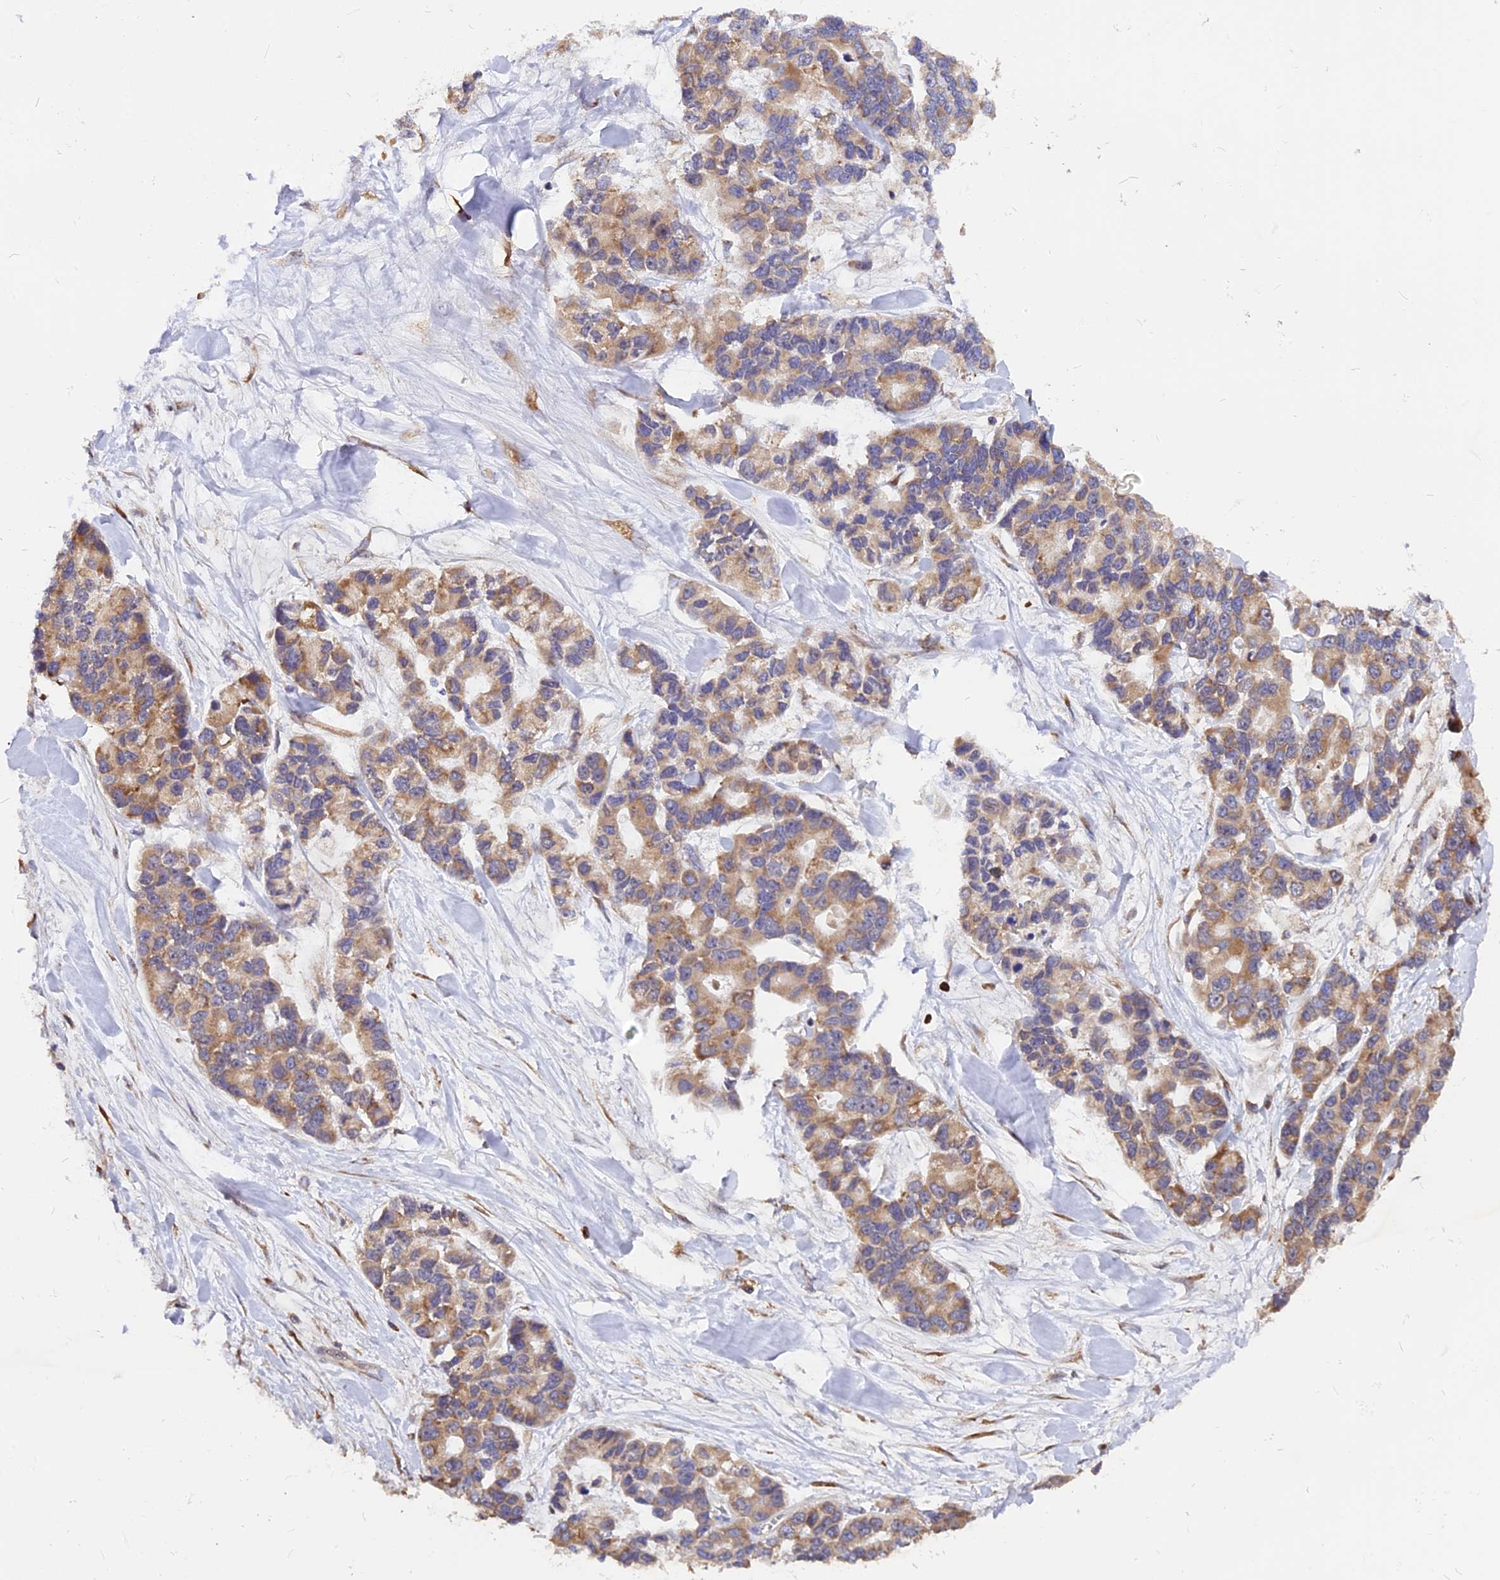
{"staining": {"intensity": "moderate", "quantity": ">75%", "location": "cytoplasmic/membranous"}, "tissue": "lung cancer", "cell_type": "Tumor cells", "image_type": "cancer", "snomed": [{"axis": "morphology", "description": "Adenocarcinoma, NOS"}, {"axis": "topography", "description": "Lung"}], "caption": "Protein expression analysis of human lung cancer reveals moderate cytoplasmic/membranous expression in about >75% of tumor cells.", "gene": "GNPTAB", "patient": {"sex": "female", "age": 54}}